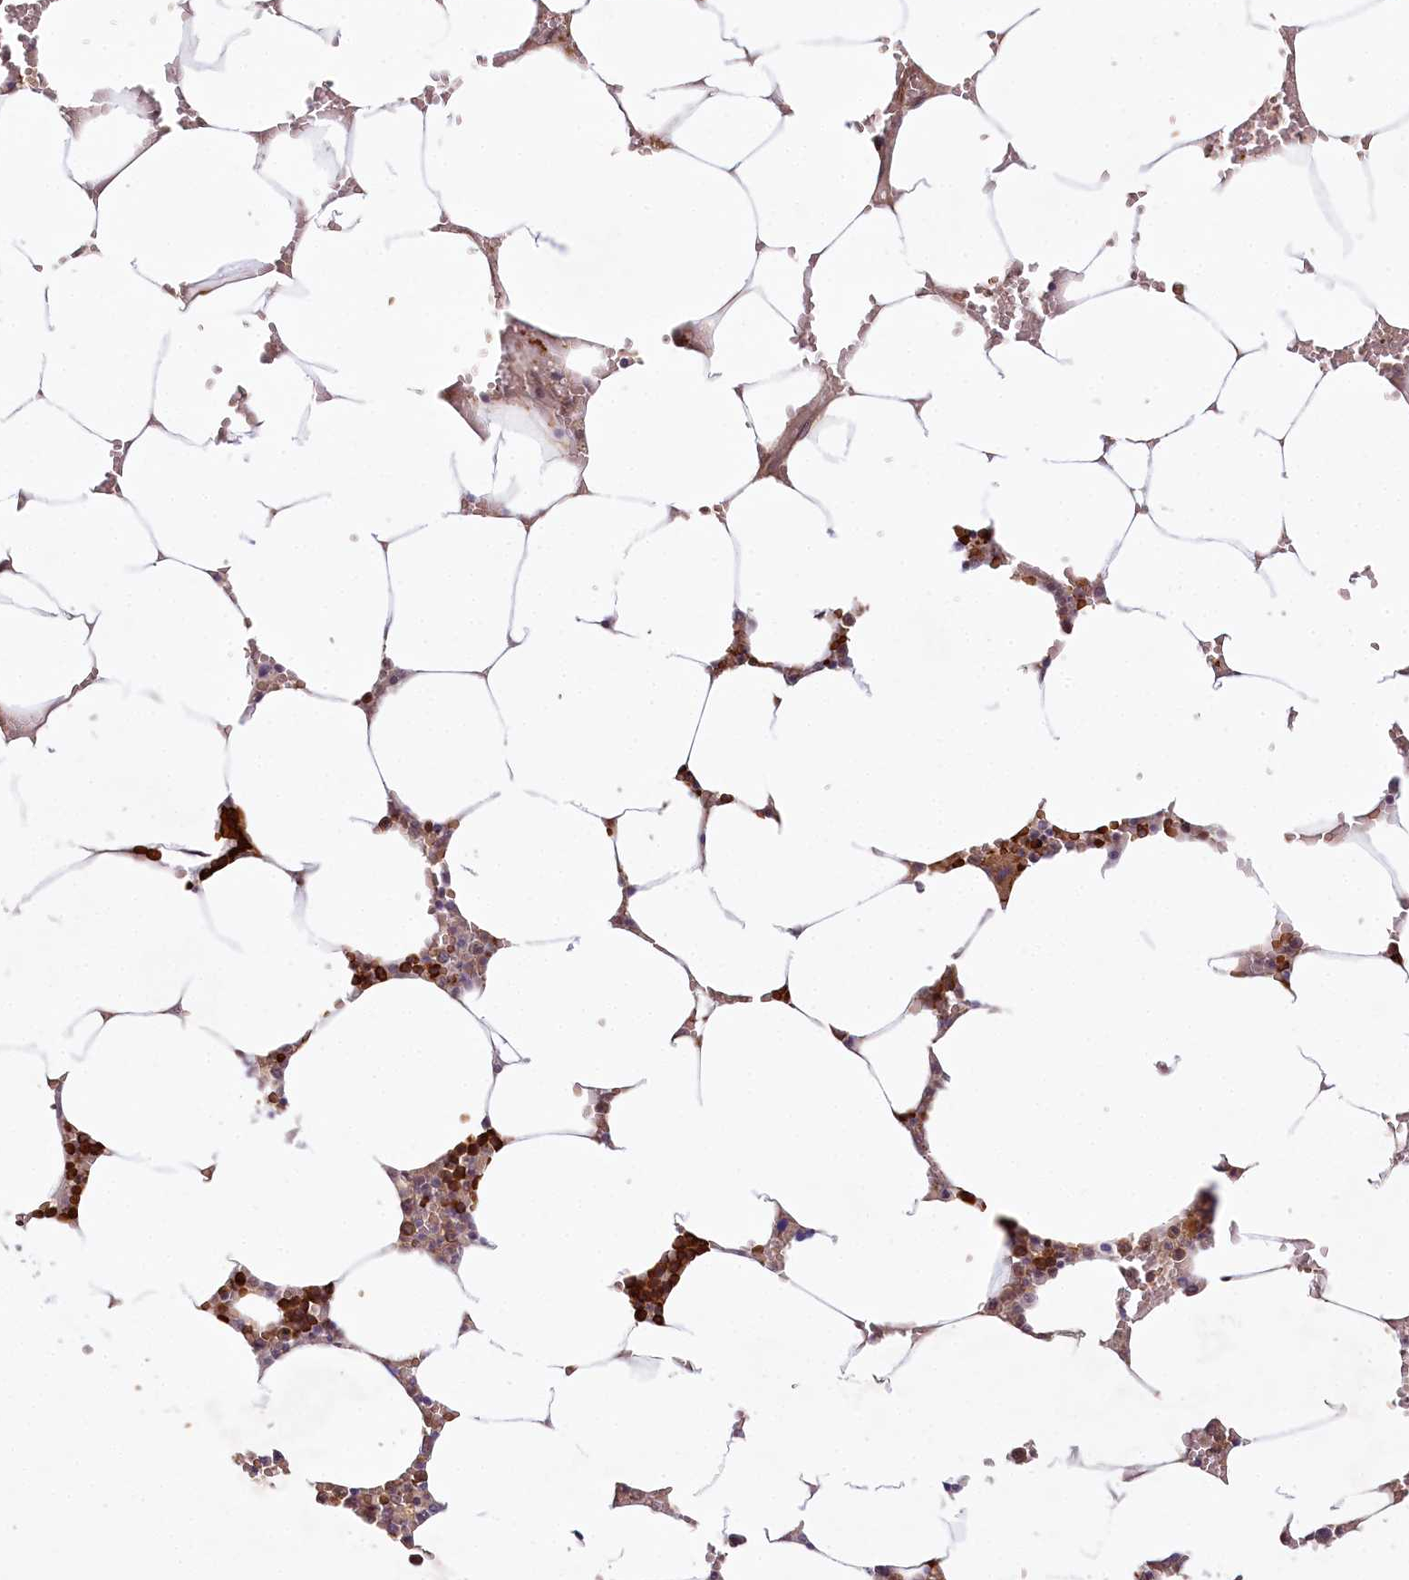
{"staining": {"intensity": "moderate", "quantity": "25%-75%", "location": "cytoplasmic/membranous"}, "tissue": "bone marrow", "cell_type": "Hematopoietic cells", "image_type": "normal", "snomed": [{"axis": "morphology", "description": "Normal tissue, NOS"}, {"axis": "topography", "description": "Bone marrow"}], "caption": "Moderate cytoplasmic/membranous expression is present in about 25%-75% of hematopoietic cells in unremarkable bone marrow. Nuclei are stained in blue.", "gene": "TUBGCP2", "patient": {"sex": "male", "age": 70}}